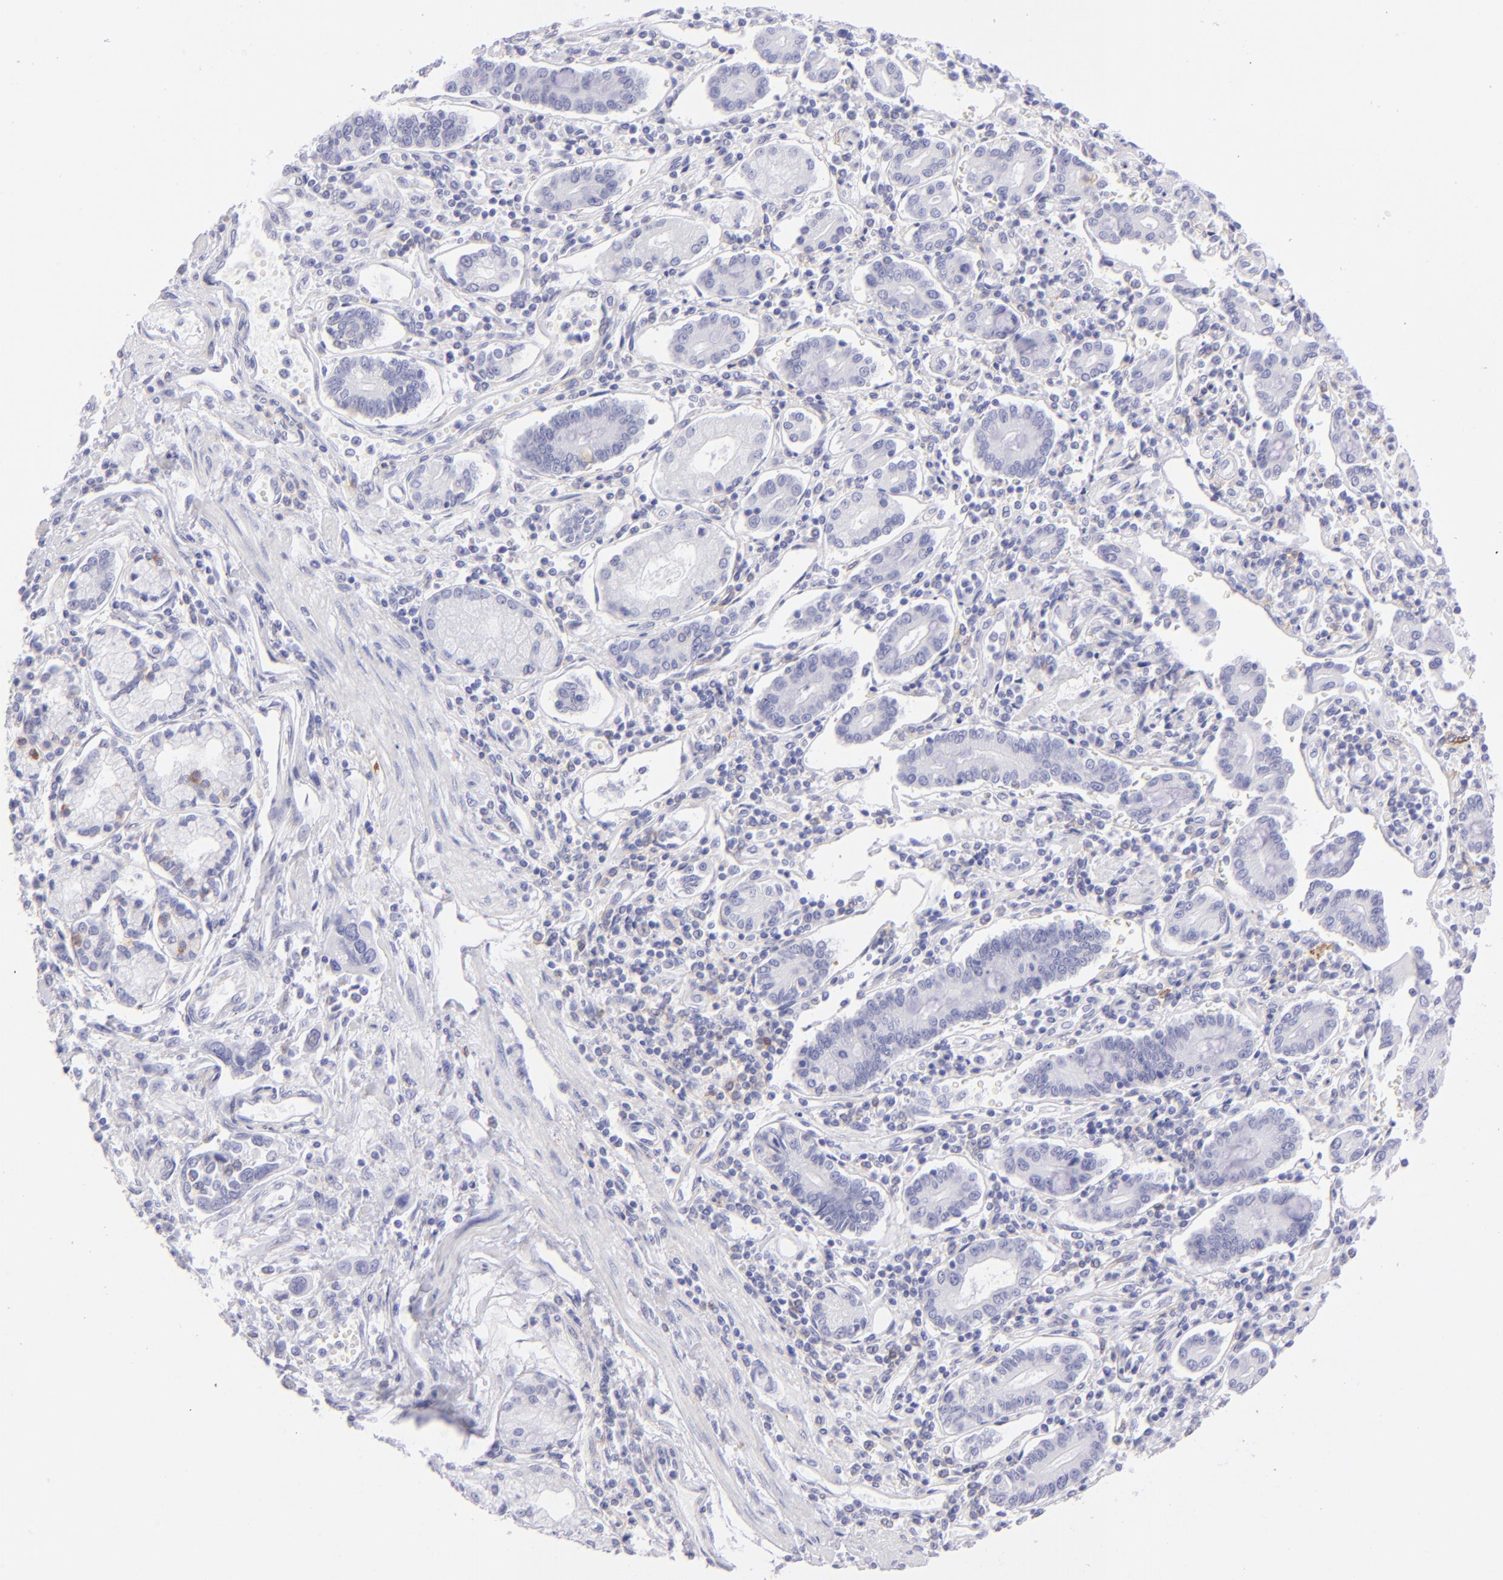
{"staining": {"intensity": "negative", "quantity": "none", "location": "none"}, "tissue": "pancreatic cancer", "cell_type": "Tumor cells", "image_type": "cancer", "snomed": [{"axis": "morphology", "description": "Adenocarcinoma, NOS"}, {"axis": "topography", "description": "Pancreas"}], "caption": "A high-resolution image shows immunohistochemistry (IHC) staining of pancreatic cancer, which shows no significant staining in tumor cells.", "gene": "CD72", "patient": {"sex": "female", "age": 57}}